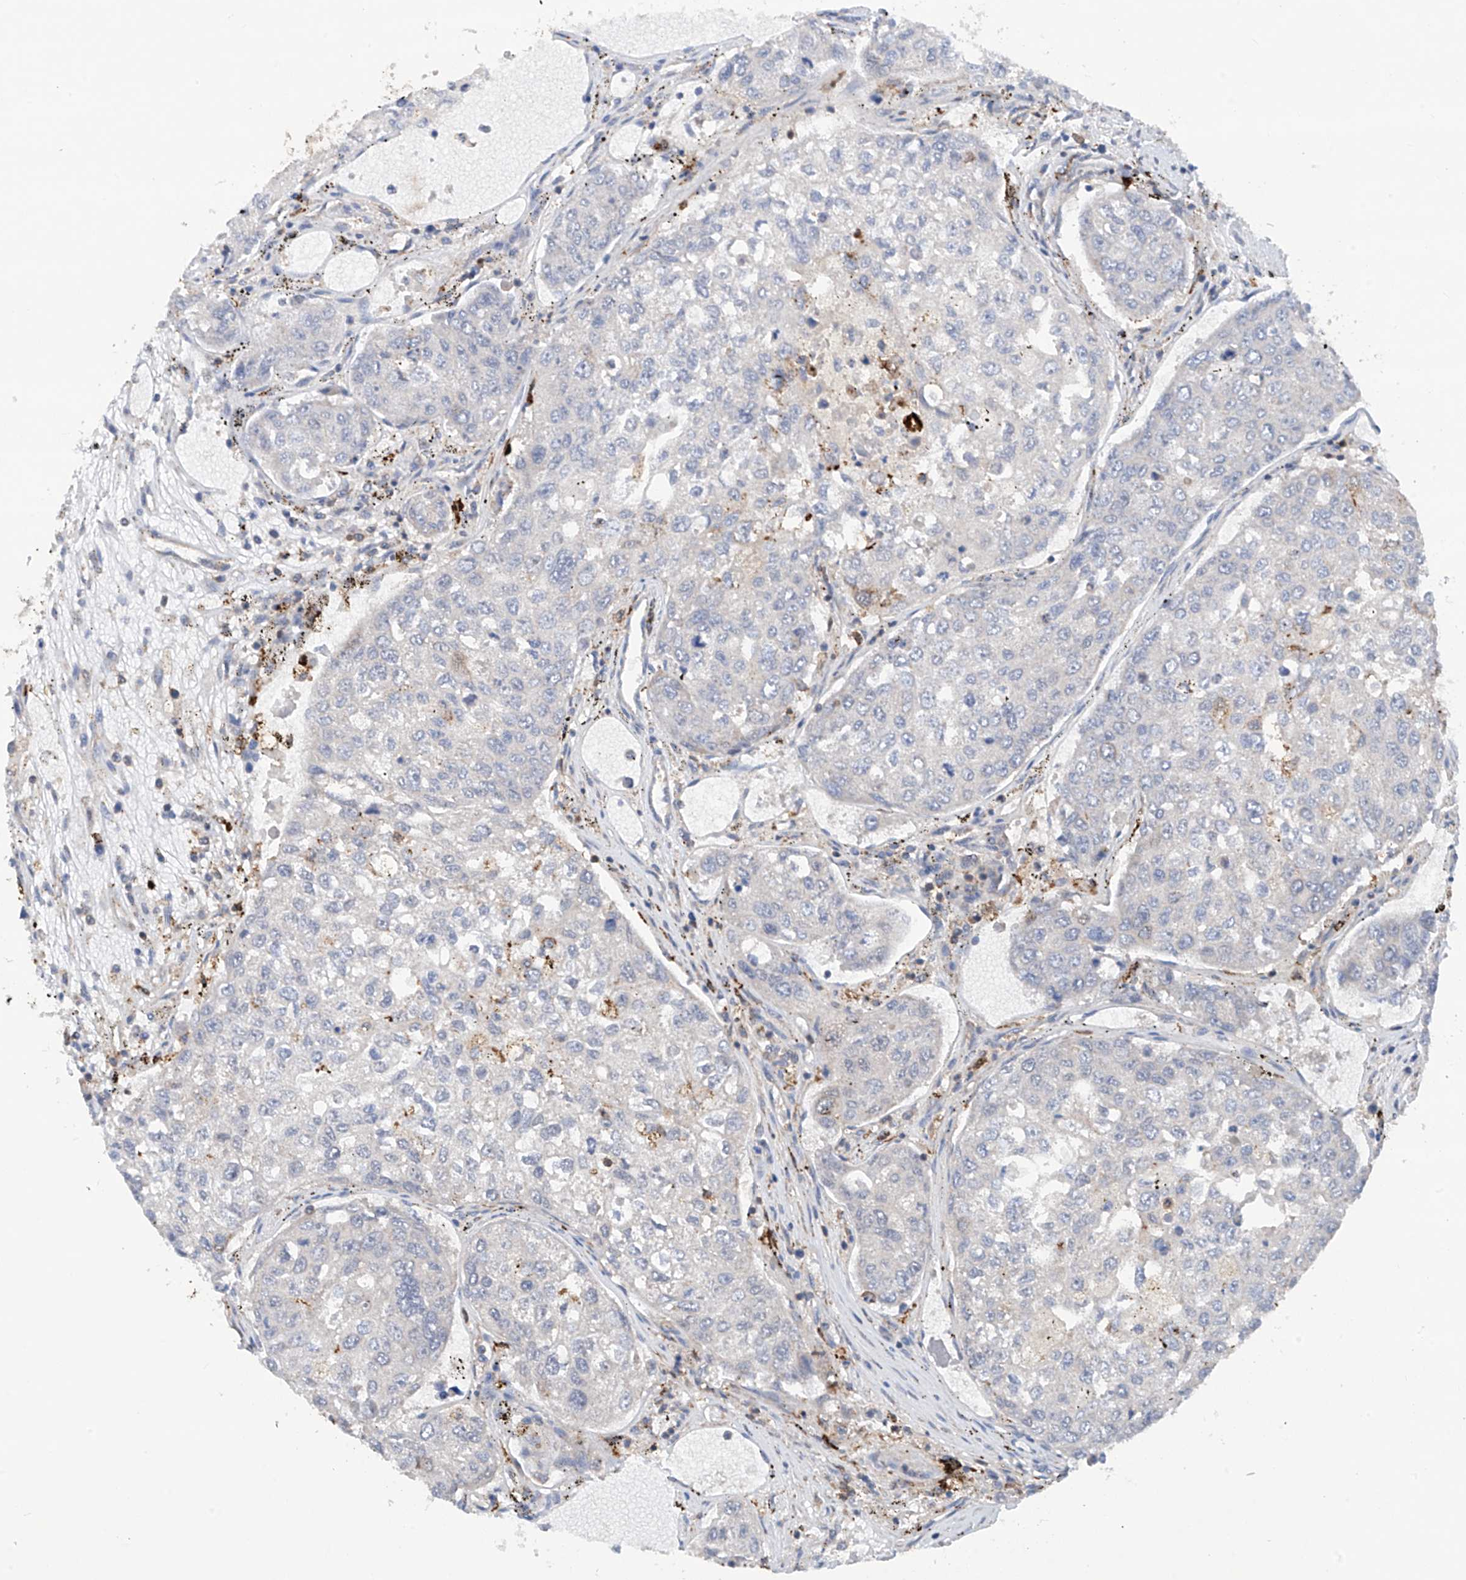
{"staining": {"intensity": "negative", "quantity": "none", "location": "none"}, "tissue": "urothelial cancer", "cell_type": "Tumor cells", "image_type": "cancer", "snomed": [{"axis": "morphology", "description": "Urothelial carcinoma, High grade"}, {"axis": "topography", "description": "Lymph node"}, {"axis": "topography", "description": "Urinary bladder"}], "caption": "Protein analysis of urothelial cancer shows no significant positivity in tumor cells. Brightfield microscopy of immunohistochemistry stained with DAB (3,3'-diaminobenzidine) (brown) and hematoxylin (blue), captured at high magnification.", "gene": "PHACTR2", "patient": {"sex": "male", "age": 51}}